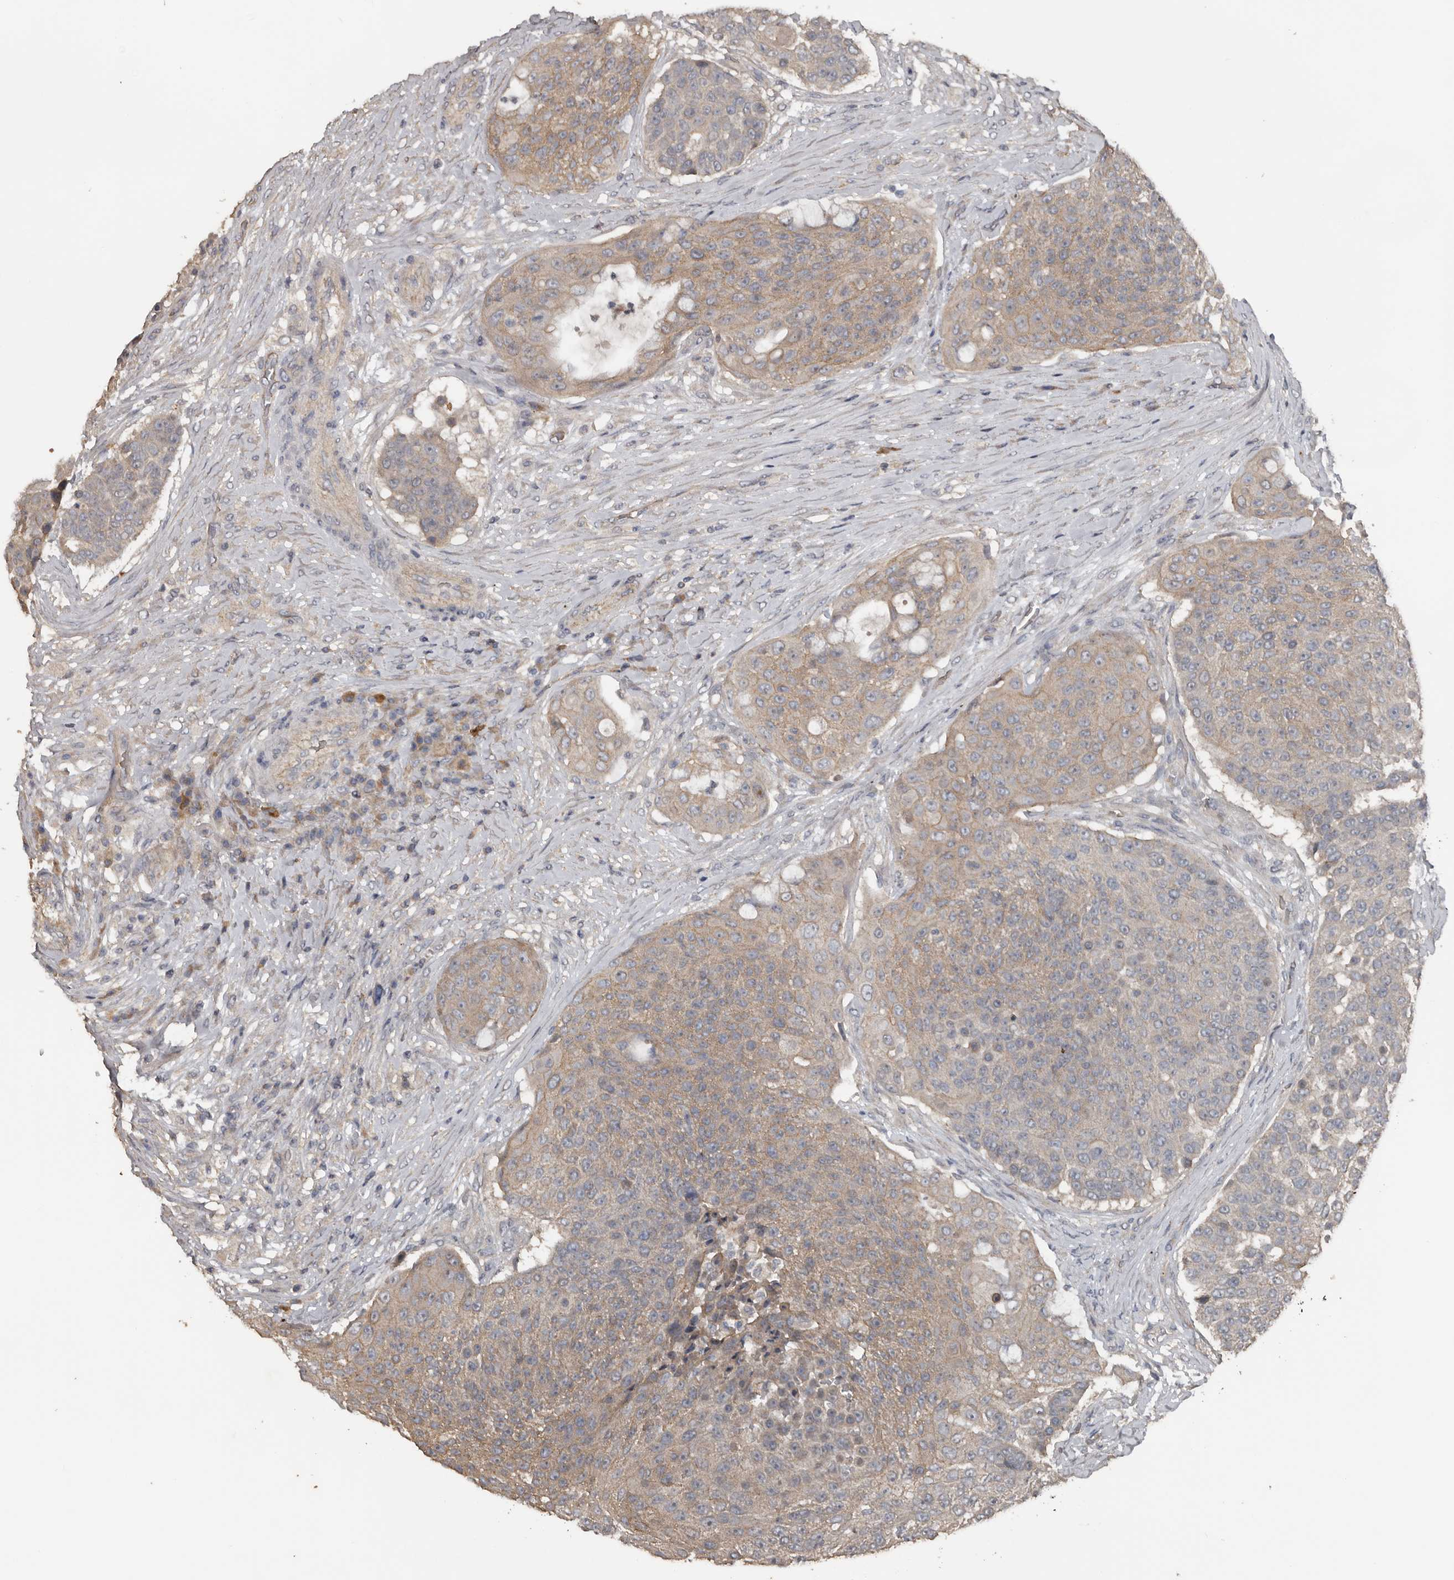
{"staining": {"intensity": "weak", "quantity": "25%-75%", "location": "cytoplasmic/membranous"}, "tissue": "urothelial cancer", "cell_type": "Tumor cells", "image_type": "cancer", "snomed": [{"axis": "morphology", "description": "Urothelial carcinoma, High grade"}, {"axis": "topography", "description": "Urinary bladder"}], "caption": "Human high-grade urothelial carcinoma stained with a brown dye demonstrates weak cytoplasmic/membranous positive positivity in about 25%-75% of tumor cells.", "gene": "HYAL4", "patient": {"sex": "female", "age": 63}}